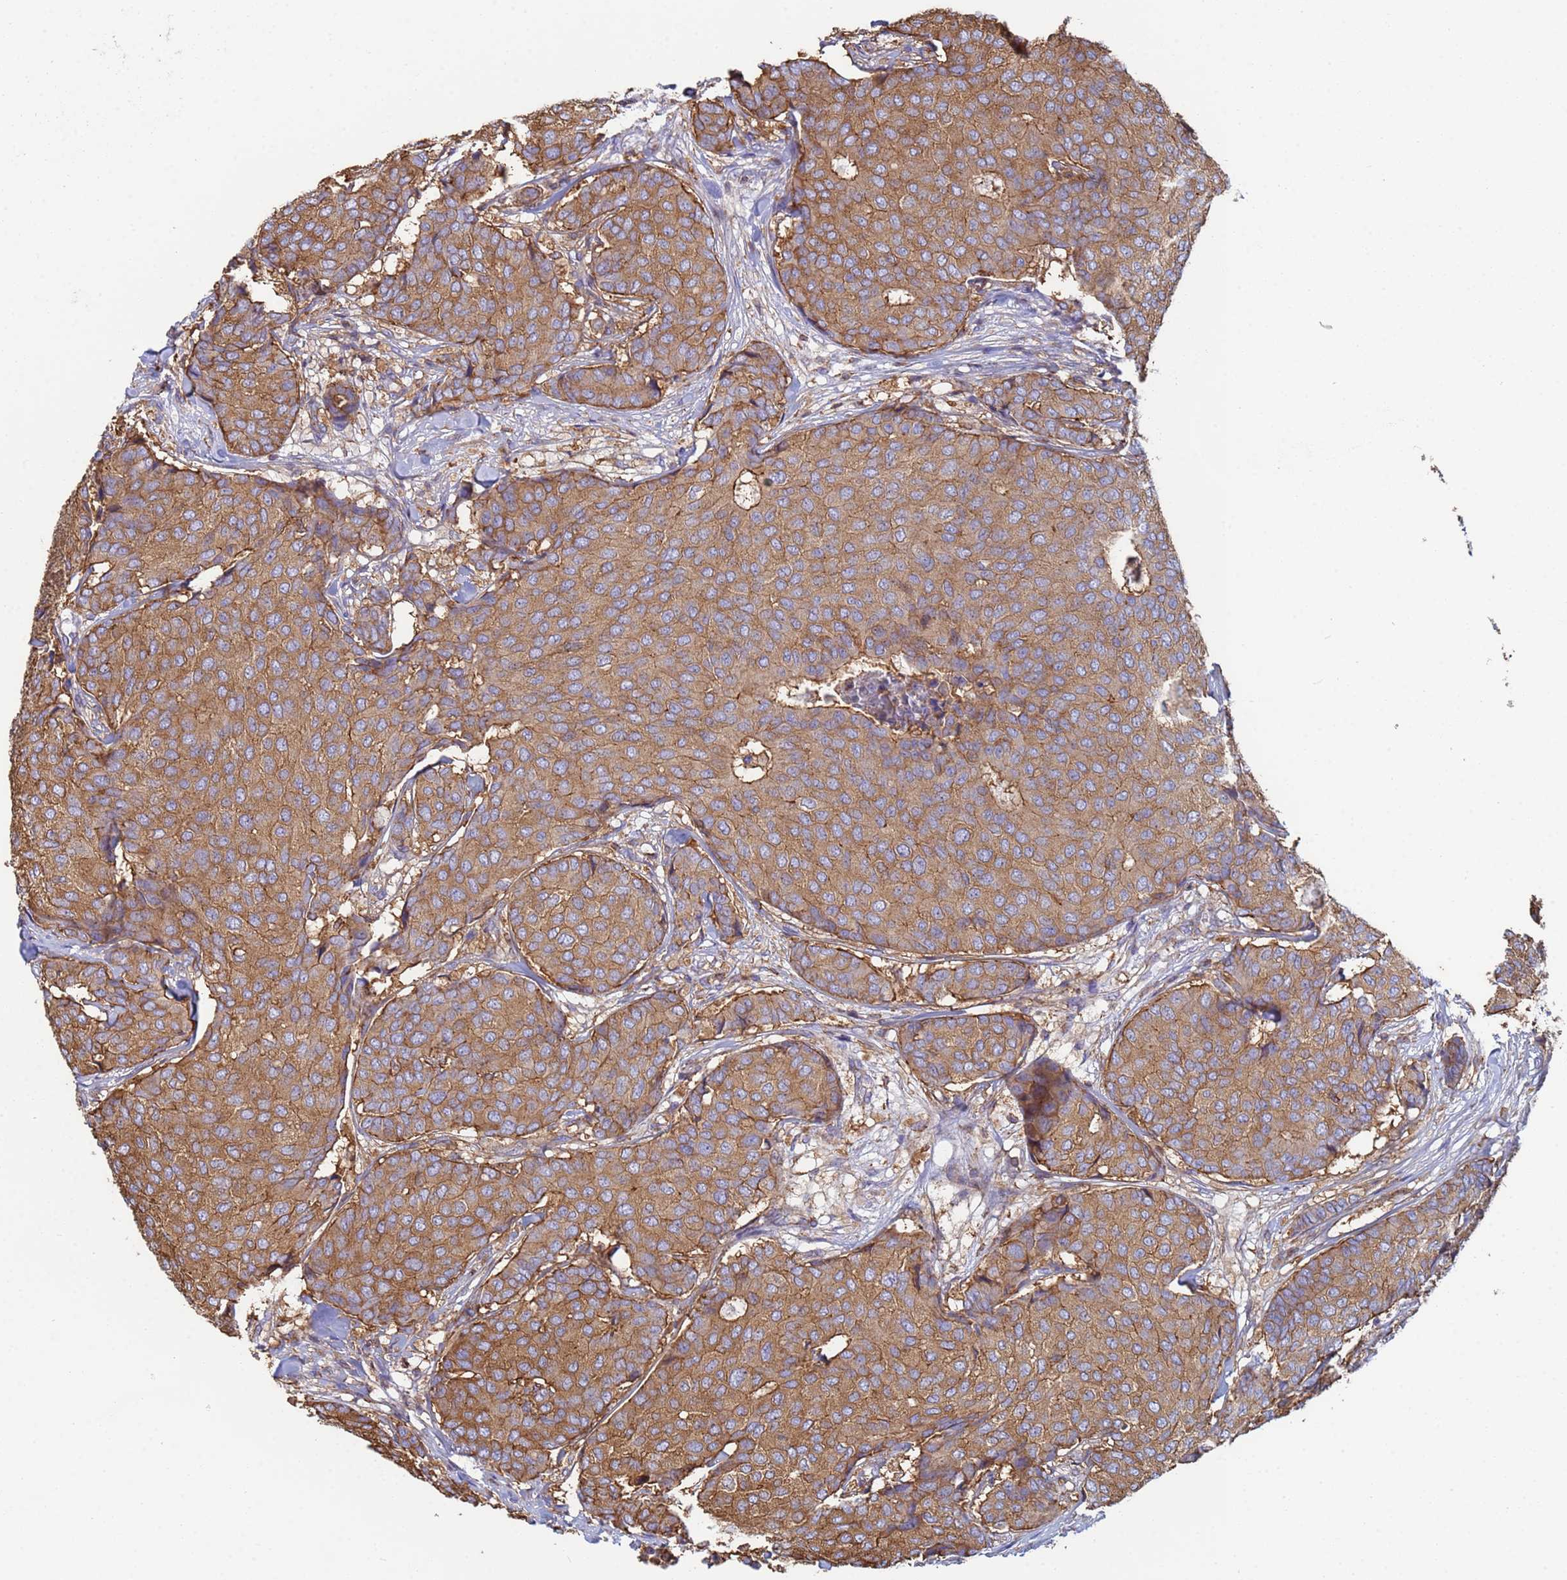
{"staining": {"intensity": "moderate", "quantity": ">75%", "location": "cytoplasmic/membranous"}, "tissue": "breast cancer", "cell_type": "Tumor cells", "image_type": "cancer", "snomed": [{"axis": "morphology", "description": "Duct carcinoma"}, {"axis": "topography", "description": "Breast"}], "caption": "Breast cancer (invasive ductal carcinoma) tissue reveals moderate cytoplasmic/membranous expression in approximately >75% of tumor cells, visualized by immunohistochemistry. The staining is performed using DAB (3,3'-diaminobenzidine) brown chromogen to label protein expression. The nuclei are counter-stained blue using hematoxylin.", "gene": "ZNG1B", "patient": {"sex": "female", "age": 75}}